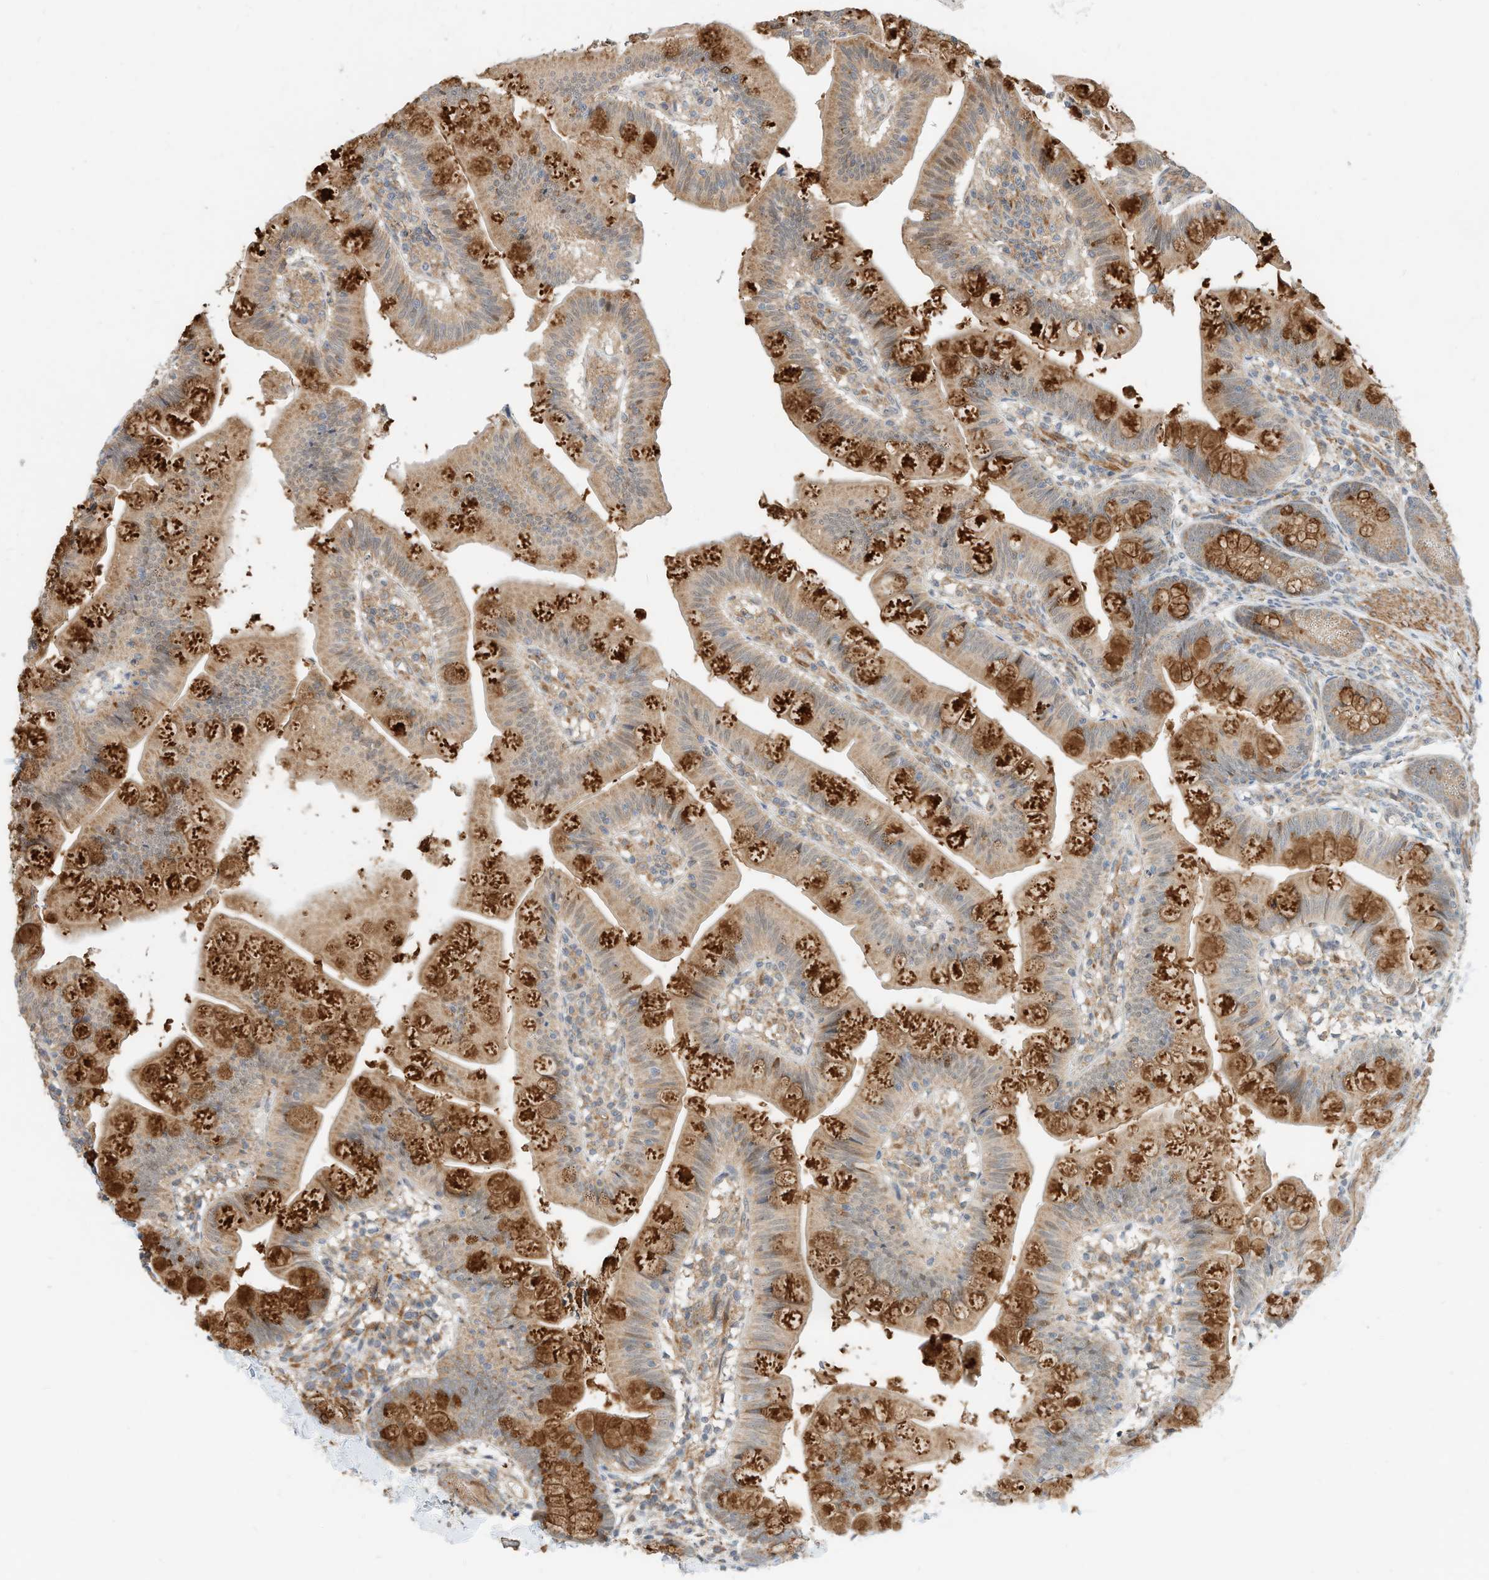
{"staining": {"intensity": "strong", "quantity": "25%-75%", "location": "cytoplasmic/membranous"}, "tissue": "small intestine", "cell_type": "Glandular cells", "image_type": "normal", "snomed": [{"axis": "morphology", "description": "Normal tissue, NOS"}, {"axis": "topography", "description": "Small intestine"}], "caption": "Small intestine stained for a protein (brown) reveals strong cytoplasmic/membranous positive staining in about 25%-75% of glandular cells.", "gene": "CPAMD8", "patient": {"sex": "male", "age": 7}}